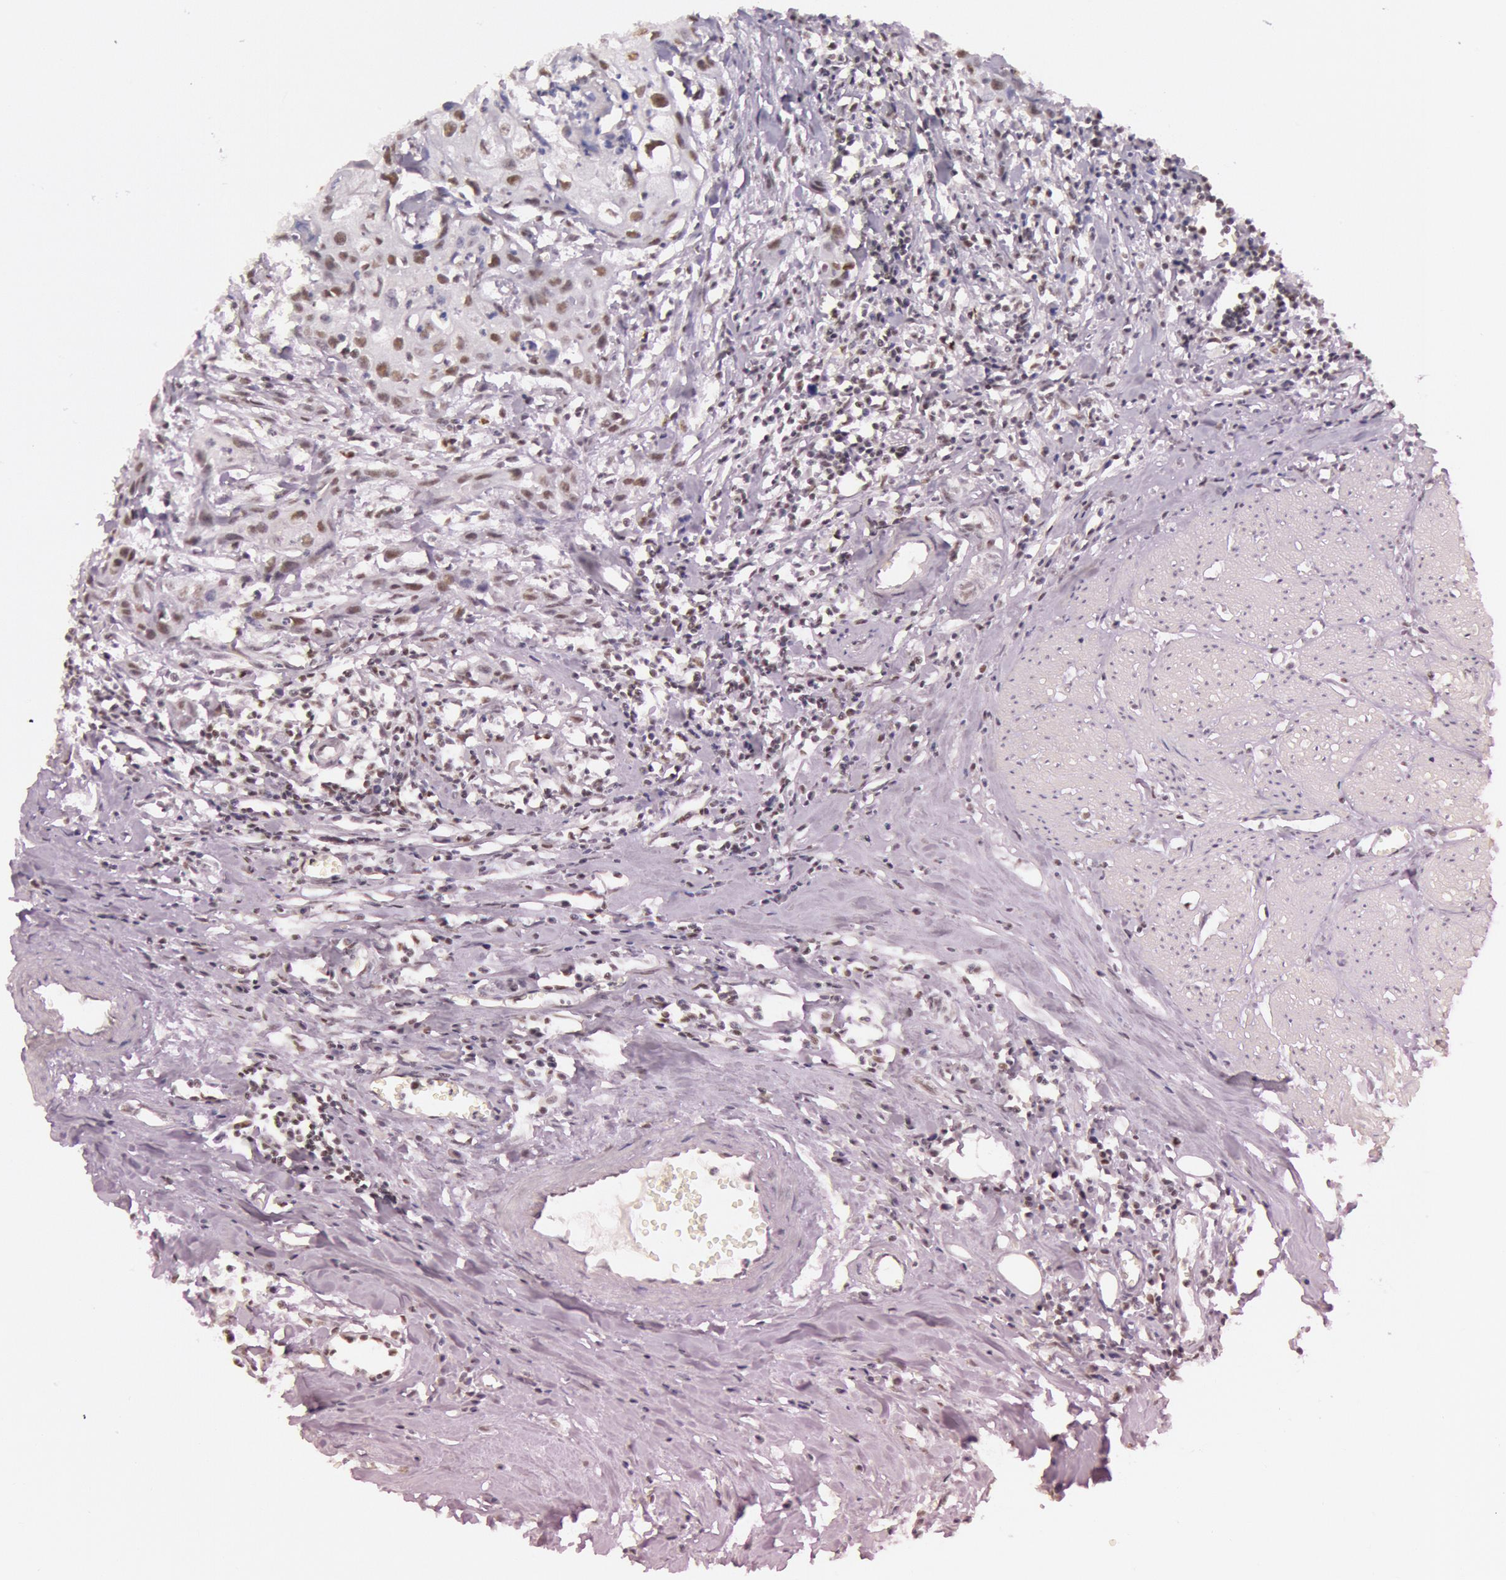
{"staining": {"intensity": "weak", "quantity": "<25%", "location": "nuclear"}, "tissue": "urothelial cancer", "cell_type": "Tumor cells", "image_type": "cancer", "snomed": [{"axis": "morphology", "description": "Urothelial carcinoma, High grade"}, {"axis": "topography", "description": "Urinary bladder"}], "caption": "Immunohistochemistry of human urothelial cancer displays no staining in tumor cells.", "gene": "TASL", "patient": {"sex": "male", "age": 54}}